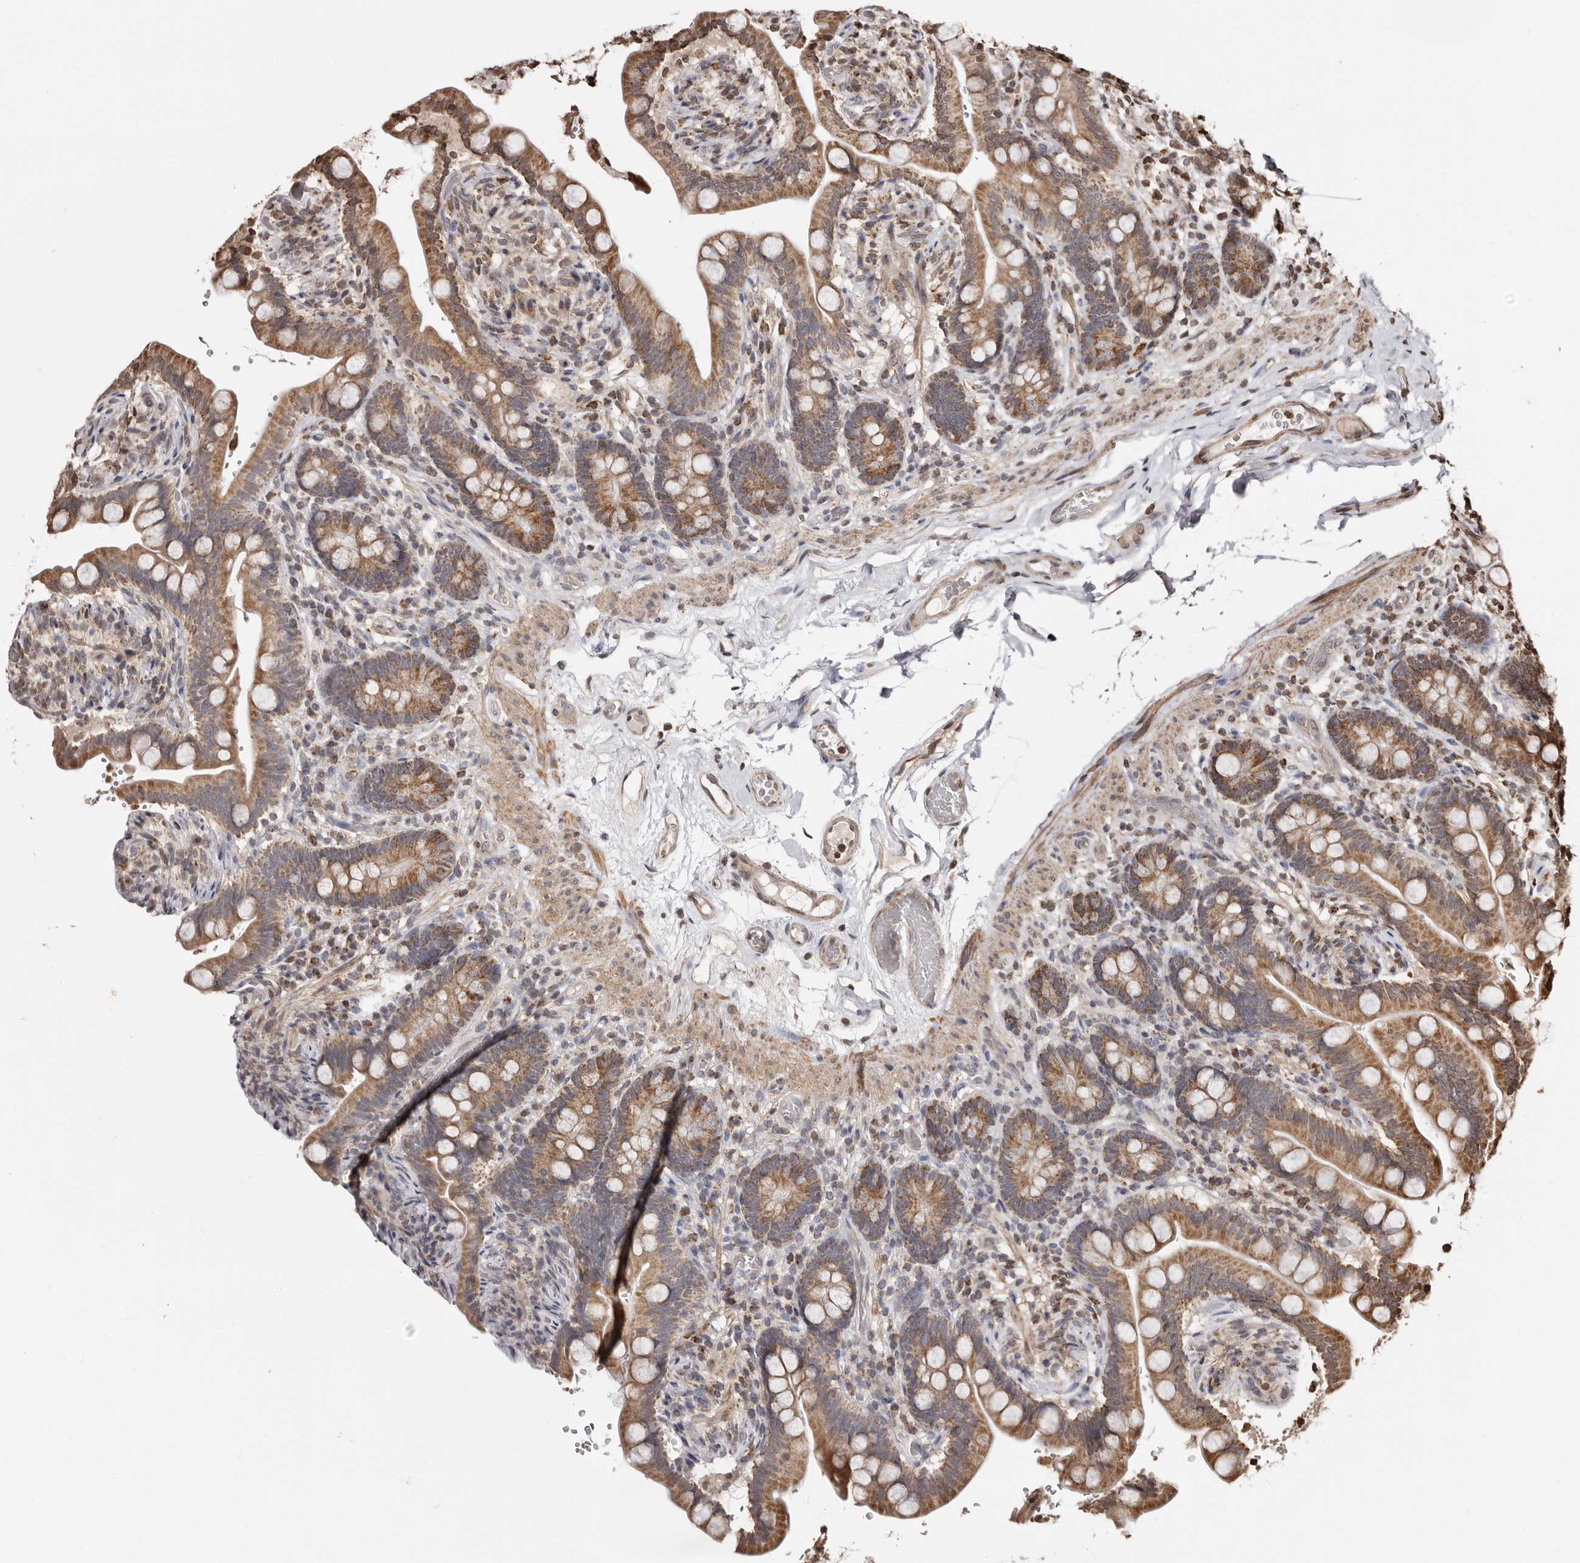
{"staining": {"intensity": "weak", "quantity": ">75%", "location": "cytoplasmic/membranous"}, "tissue": "colon", "cell_type": "Endothelial cells", "image_type": "normal", "snomed": [{"axis": "morphology", "description": "Normal tissue, NOS"}, {"axis": "topography", "description": "Smooth muscle"}, {"axis": "topography", "description": "Colon"}], "caption": "Colon was stained to show a protein in brown. There is low levels of weak cytoplasmic/membranous positivity in about >75% of endothelial cells. Immunohistochemistry (ihc) stains the protein of interest in brown and the nuclei are stained blue.", "gene": "CCDC190", "patient": {"sex": "male", "age": 73}}